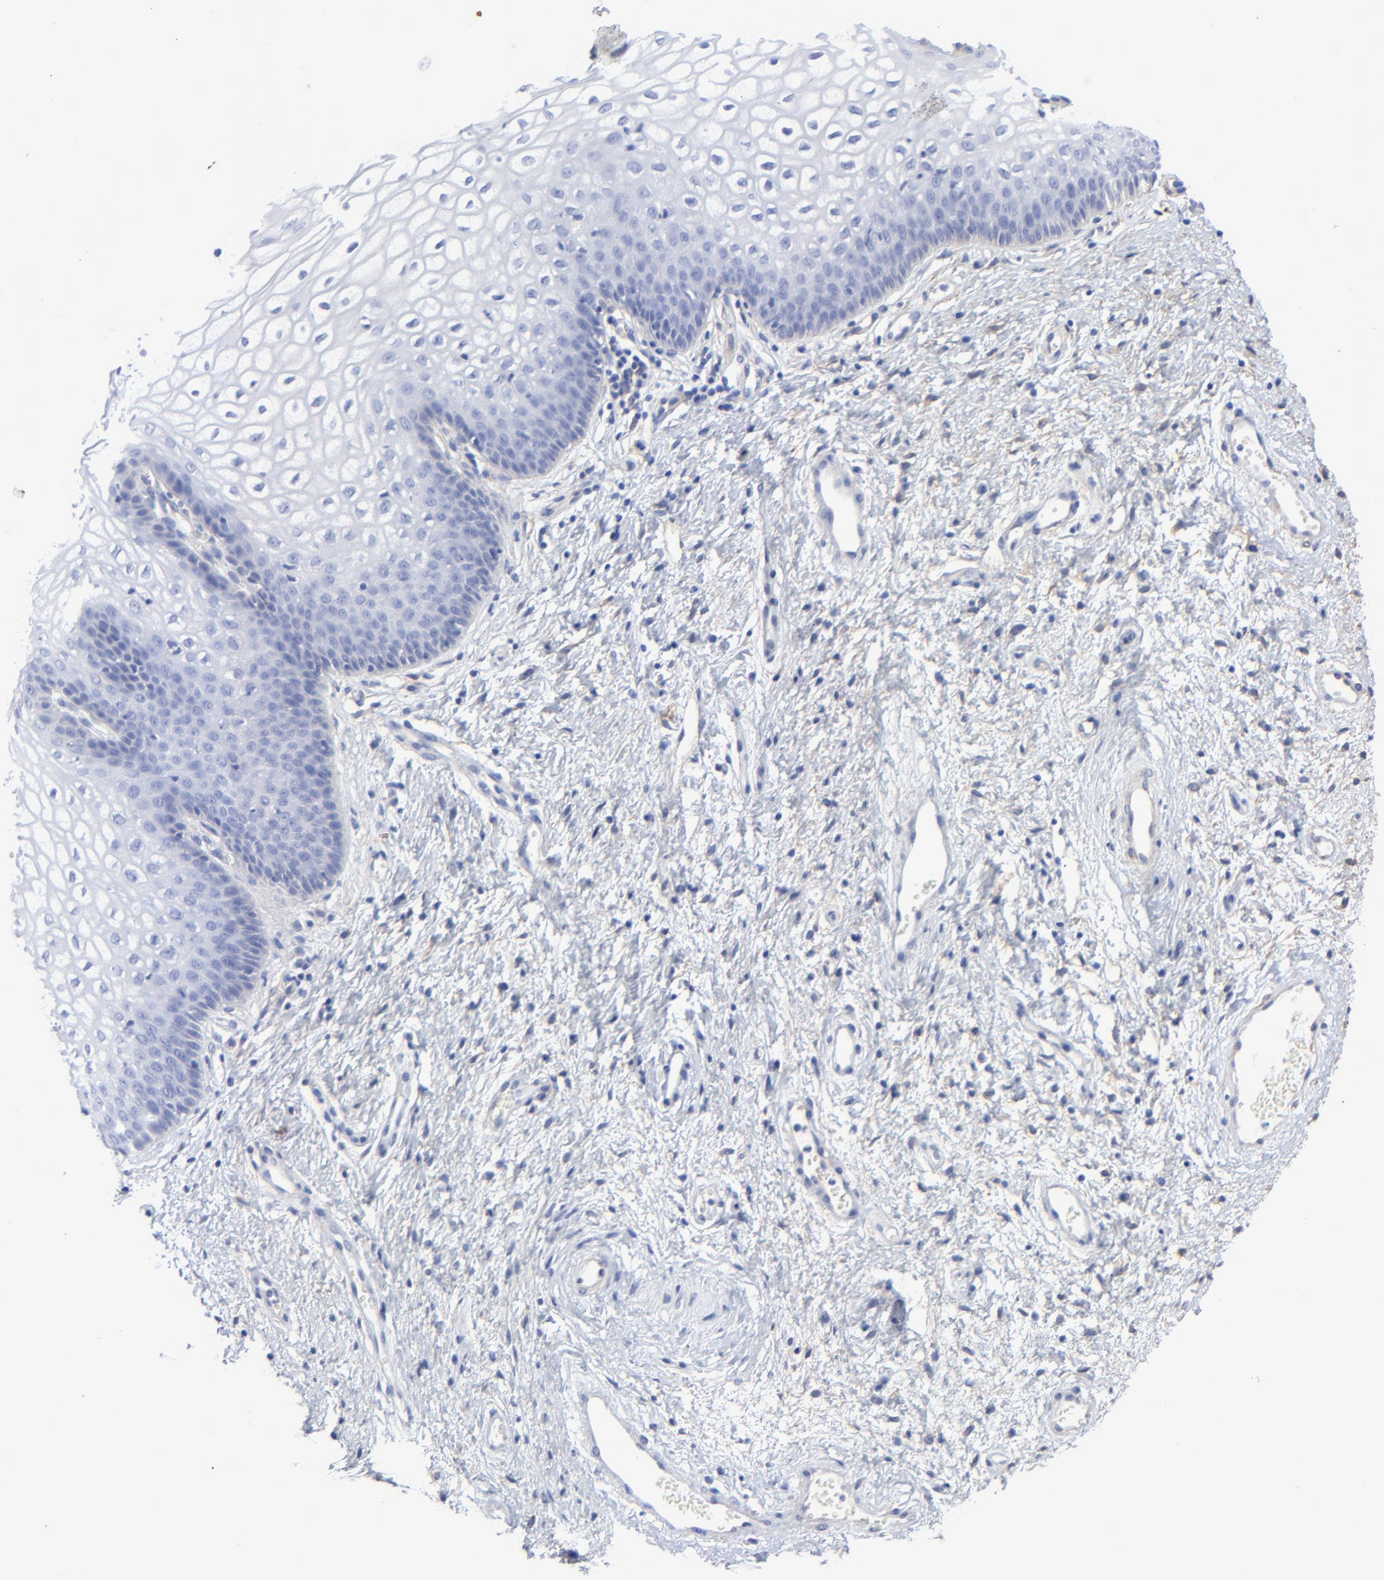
{"staining": {"intensity": "negative", "quantity": "none", "location": "none"}, "tissue": "vagina", "cell_type": "Squamous epithelial cells", "image_type": "normal", "snomed": [{"axis": "morphology", "description": "Normal tissue, NOS"}, {"axis": "topography", "description": "Vagina"}], "caption": "High power microscopy micrograph of an IHC image of normal vagina, revealing no significant expression in squamous epithelial cells.", "gene": "CAV1", "patient": {"sex": "female", "age": 34}}